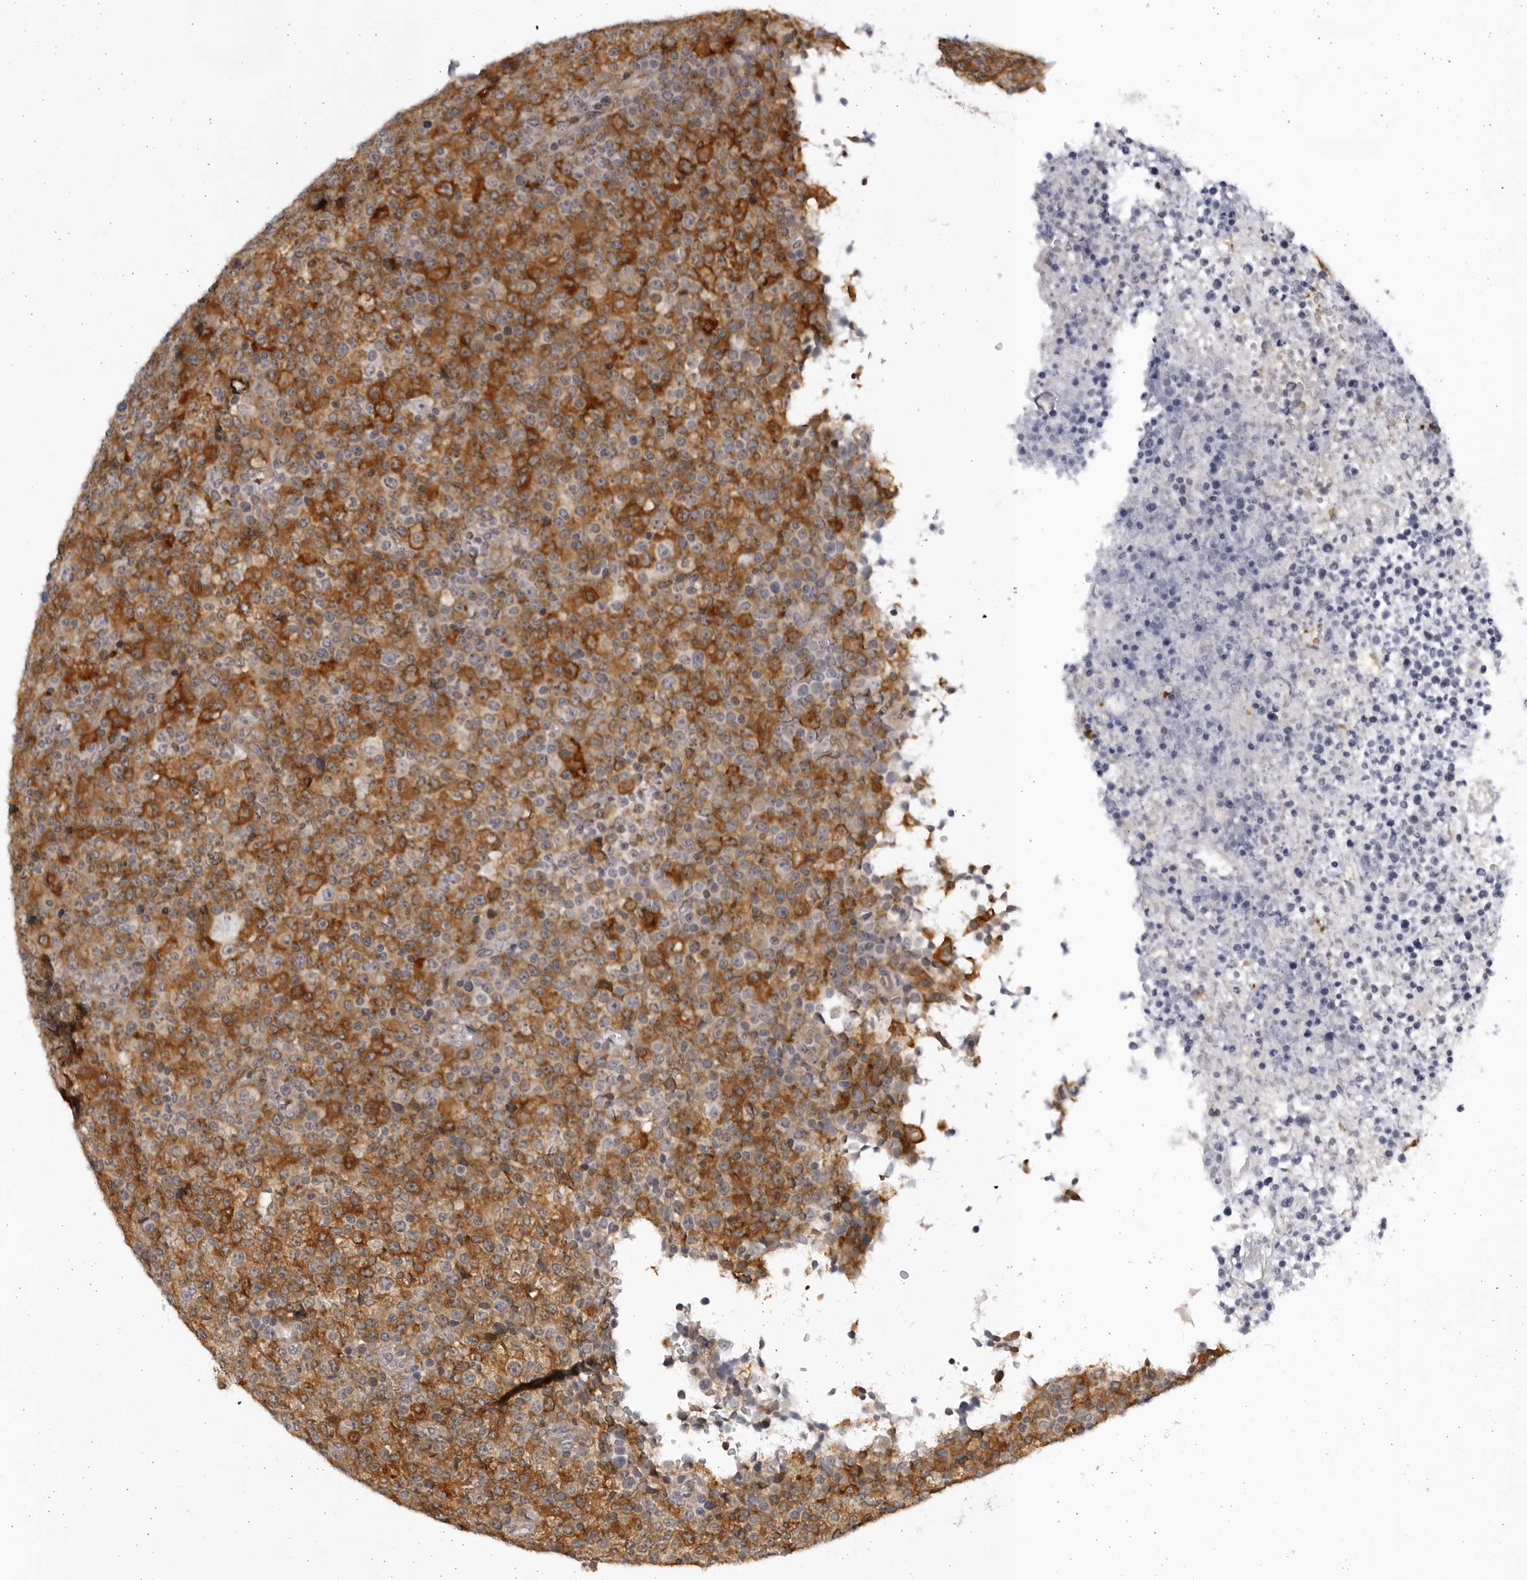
{"staining": {"intensity": "moderate", "quantity": "25%-75%", "location": "cytoplasmic/membranous"}, "tissue": "lymphoma", "cell_type": "Tumor cells", "image_type": "cancer", "snomed": [{"axis": "morphology", "description": "Malignant lymphoma, non-Hodgkin's type, High grade"}, {"axis": "topography", "description": "Lymph node"}], "caption": "Protein staining of lymphoma tissue shows moderate cytoplasmic/membranous positivity in approximately 25%-75% of tumor cells. The protein is shown in brown color, while the nuclei are stained blue.", "gene": "BMP2K", "patient": {"sex": "male", "age": 13}}